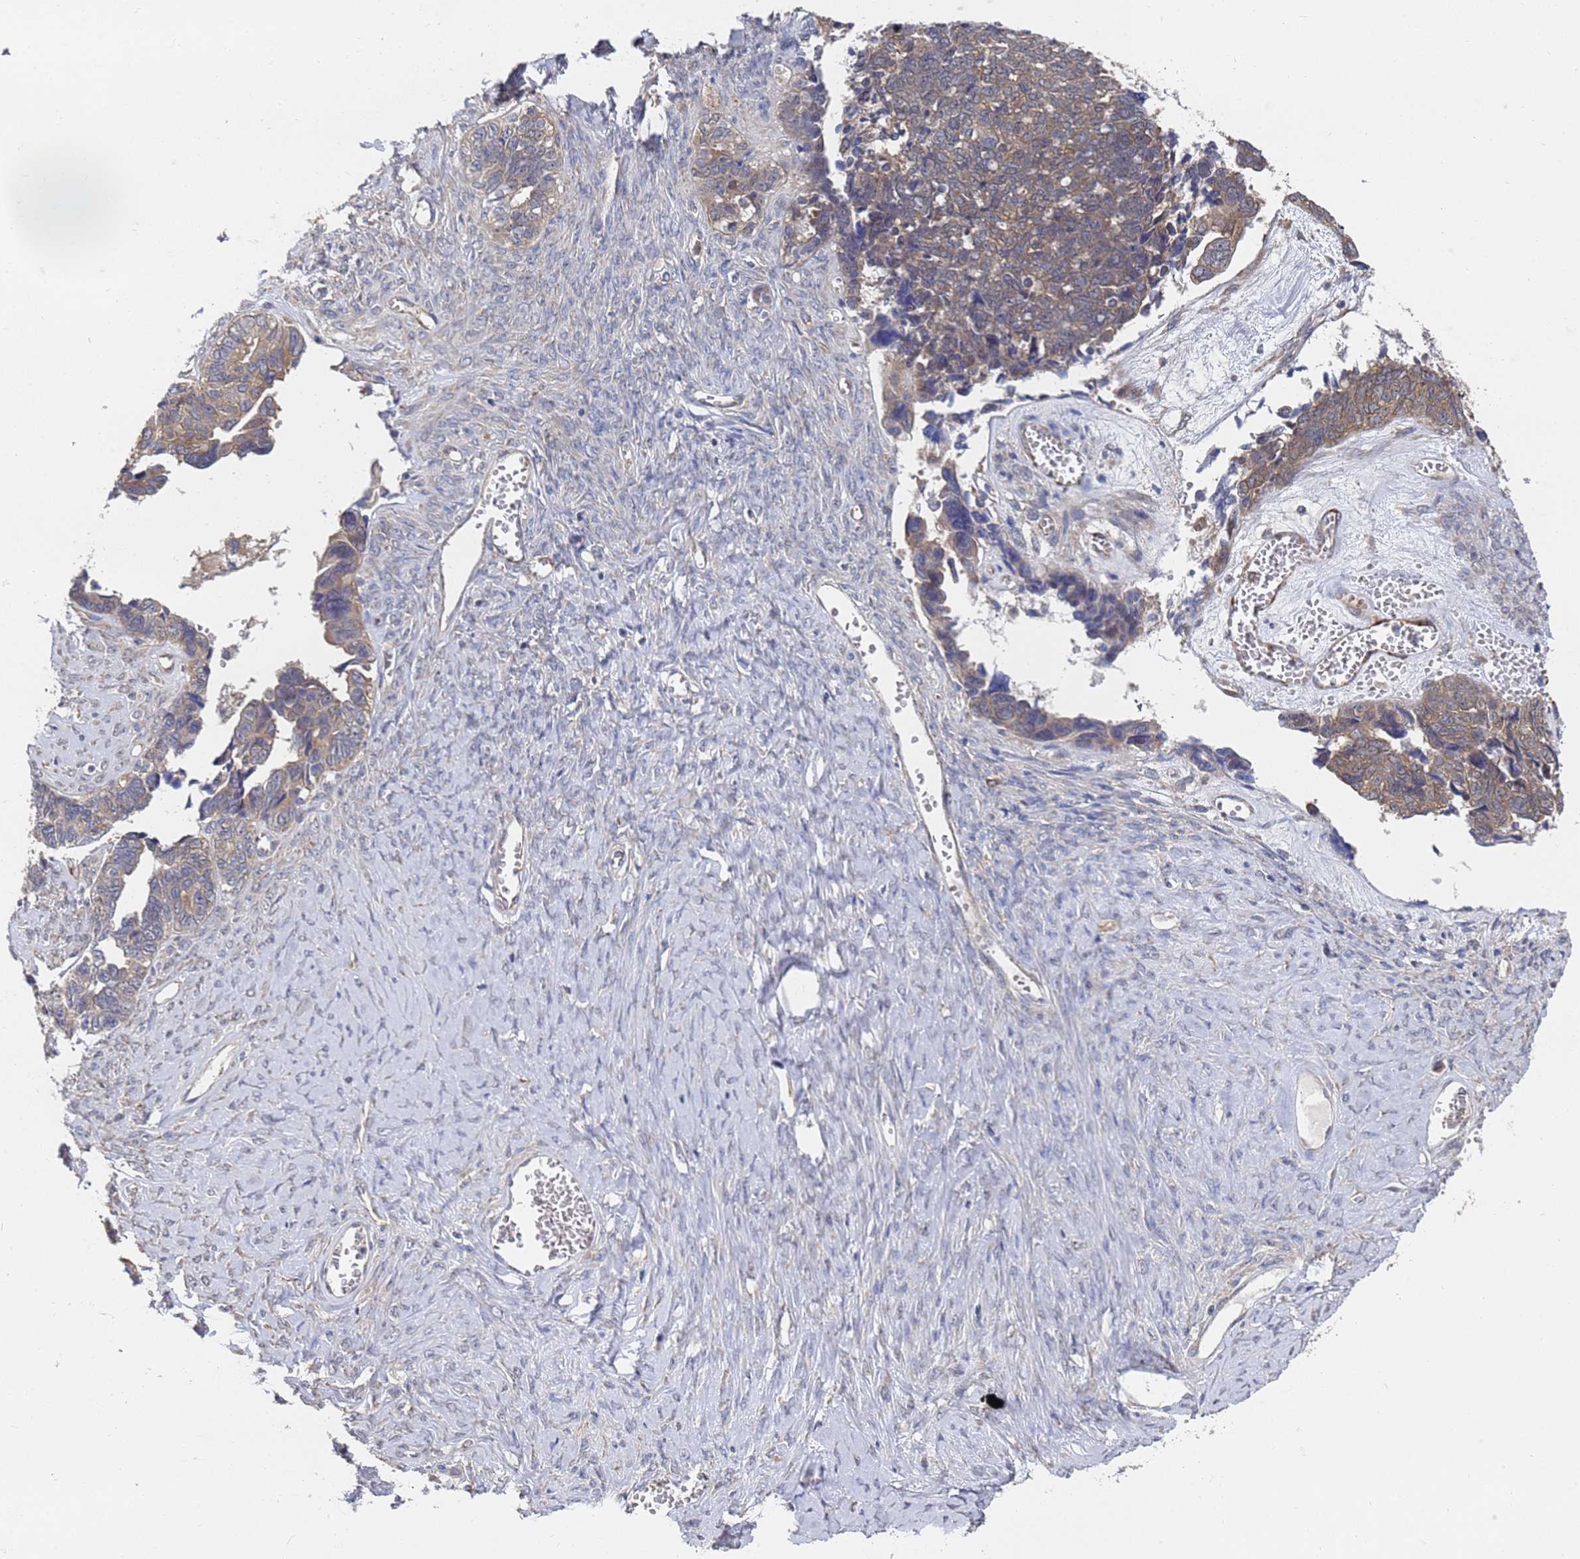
{"staining": {"intensity": "weak", "quantity": ">75%", "location": "cytoplasmic/membranous"}, "tissue": "ovarian cancer", "cell_type": "Tumor cells", "image_type": "cancer", "snomed": [{"axis": "morphology", "description": "Cystadenocarcinoma, serous, NOS"}, {"axis": "topography", "description": "Ovary"}], "caption": "This is an image of IHC staining of ovarian serous cystadenocarcinoma, which shows weak staining in the cytoplasmic/membranous of tumor cells.", "gene": "ALS2CL", "patient": {"sex": "female", "age": 79}}